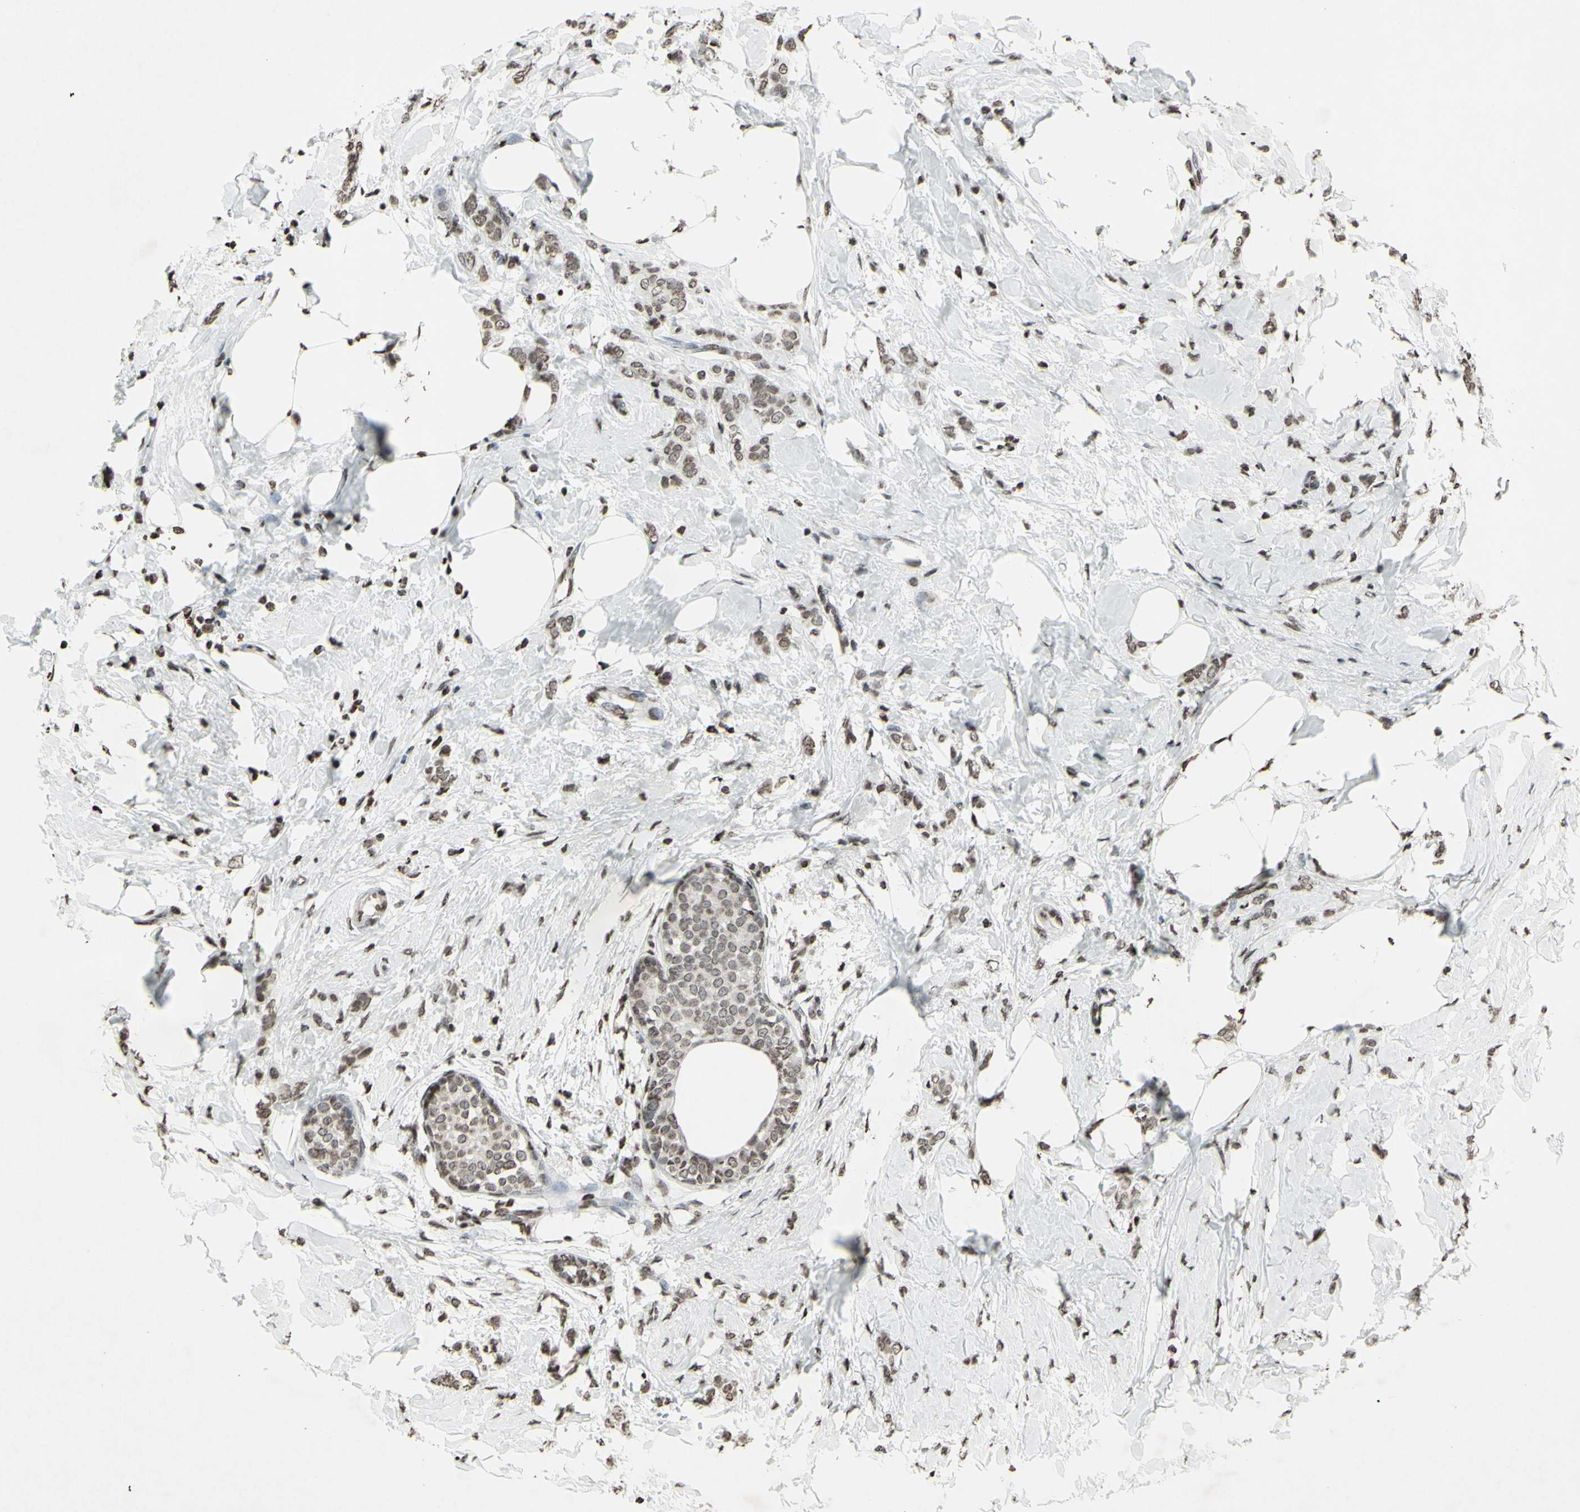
{"staining": {"intensity": "weak", "quantity": "25%-75%", "location": "nuclear"}, "tissue": "breast cancer", "cell_type": "Tumor cells", "image_type": "cancer", "snomed": [{"axis": "morphology", "description": "Lobular carcinoma, in situ"}, {"axis": "morphology", "description": "Lobular carcinoma"}, {"axis": "topography", "description": "Breast"}], "caption": "High-power microscopy captured an immunohistochemistry micrograph of lobular carcinoma in situ (breast), revealing weak nuclear positivity in about 25%-75% of tumor cells.", "gene": "CD79B", "patient": {"sex": "female", "age": 41}}